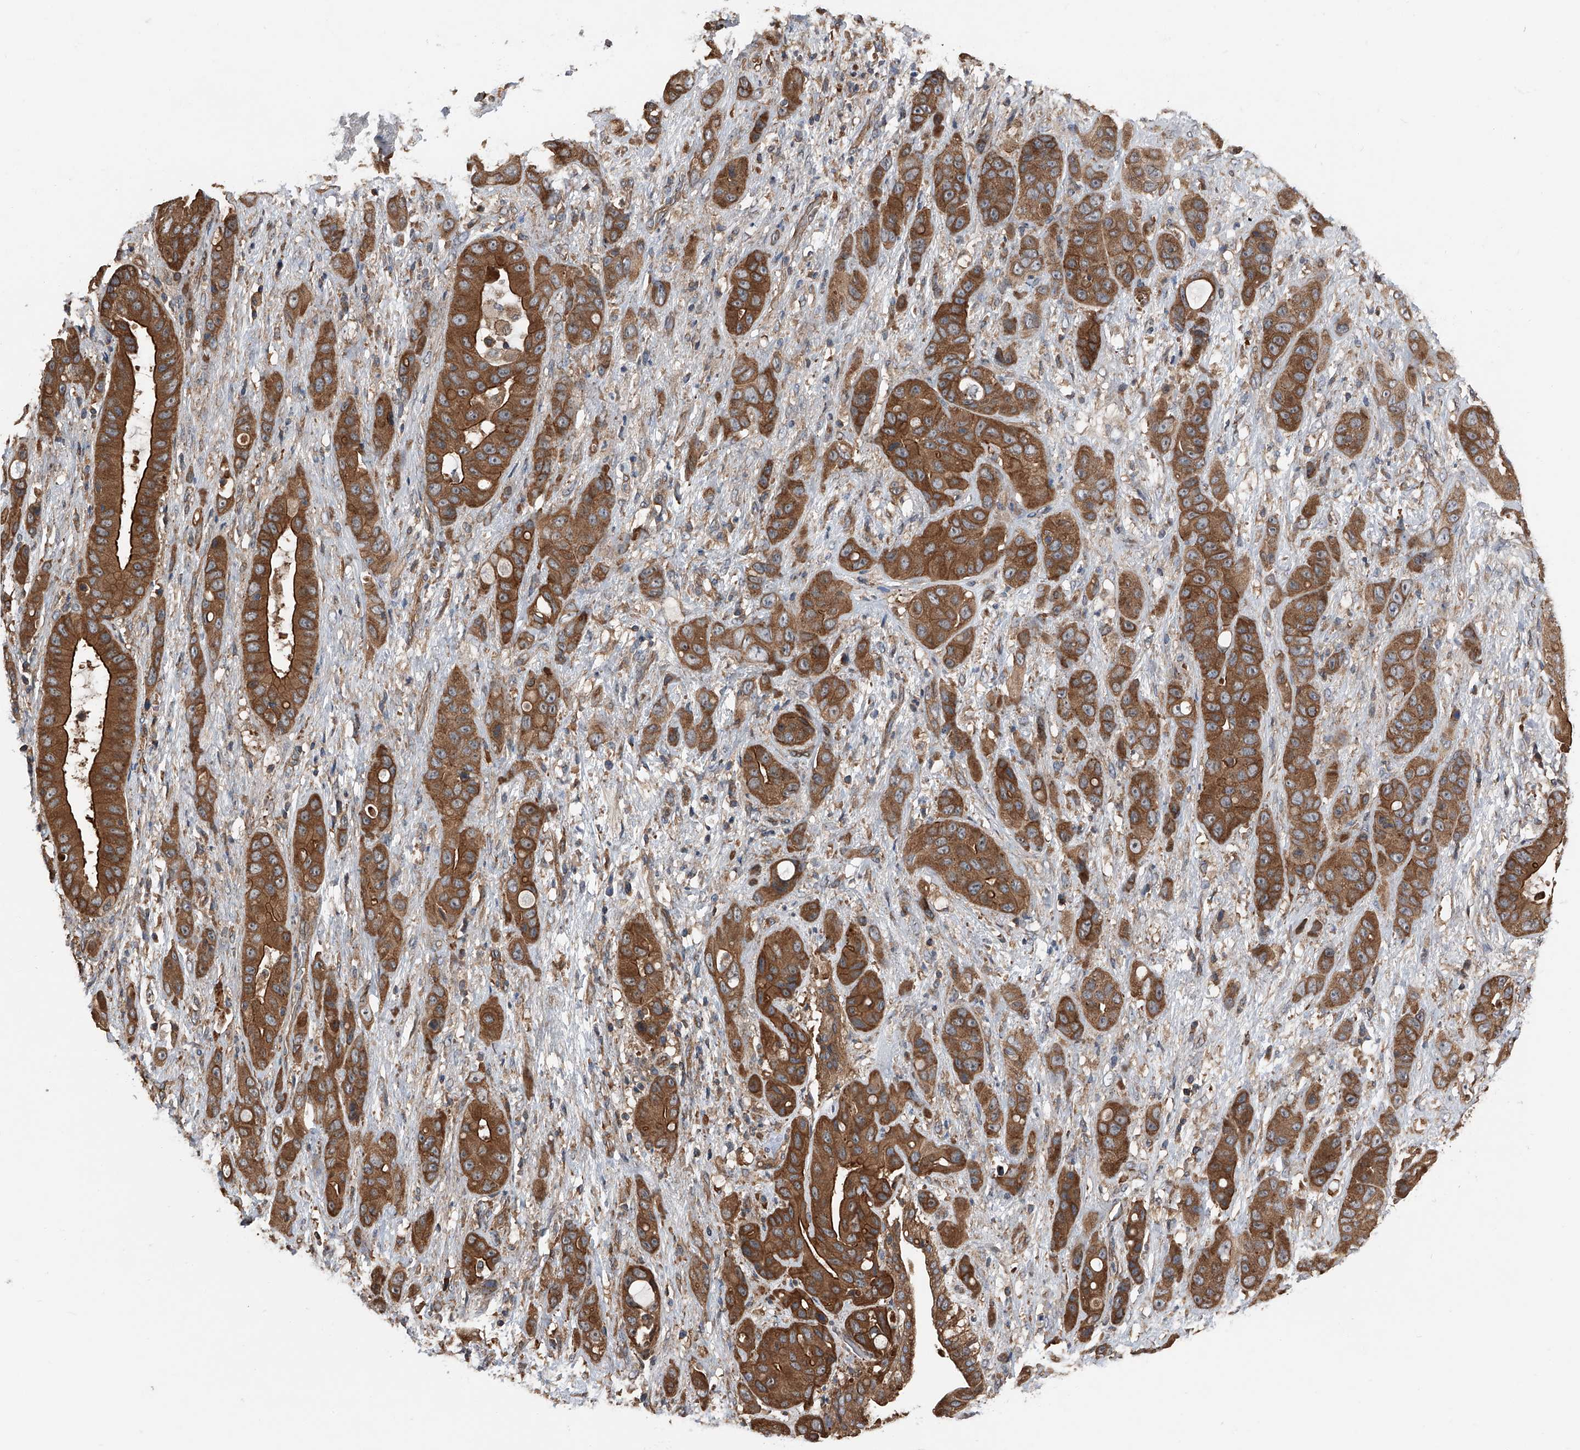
{"staining": {"intensity": "strong", "quantity": ">75%", "location": "cytoplasmic/membranous"}, "tissue": "liver cancer", "cell_type": "Tumor cells", "image_type": "cancer", "snomed": [{"axis": "morphology", "description": "Cholangiocarcinoma"}, {"axis": "topography", "description": "Liver"}], "caption": "The micrograph exhibits immunohistochemical staining of cholangiocarcinoma (liver). There is strong cytoplasmic/membranous positivity is identified in about >75% of tumor cells.", "gene": "KCNJ2", "patient": {"sex": "female", "age": 52}}